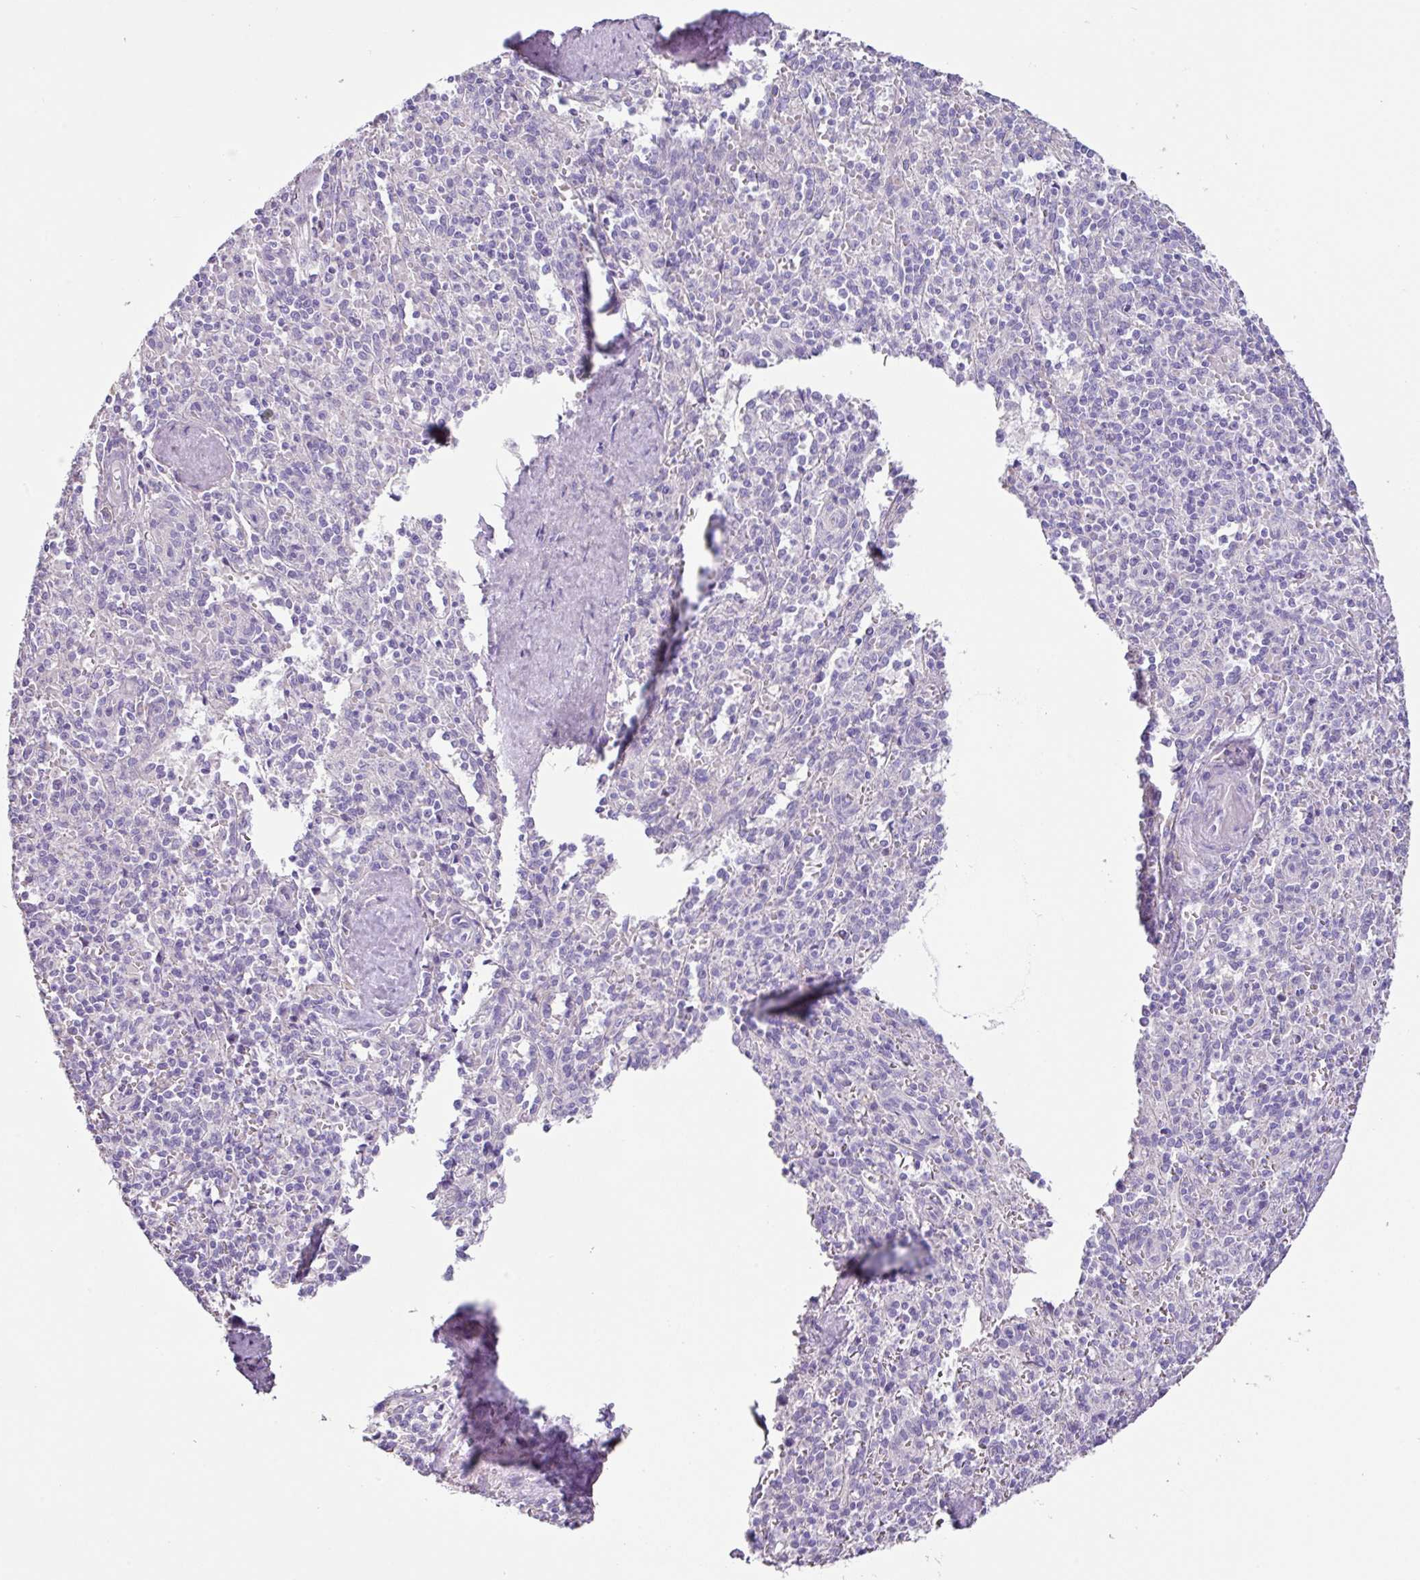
{"staining": {"intensity": "negative", "quantity": "none", "location": "none"}, "tissue": "spleen", "cell_type": "Cells in red pulp", "image_type": "normal", "snomed": [{"axis": "morphology", "description": "Normal tissue, NOS"}, {"axis": "topography", "description": "Spleen"}], "caption": "DAB immunohistochemical staining of benign spleen reveals no significant expression in cells in red pulp. (DAB (3,3'-diaminobenzidine) immunohistochemistry (IHC) visualized using brightfield microscopy, high magnification).", "gene": "ZG16", "patient": {"sex": "female", "age": 70}}